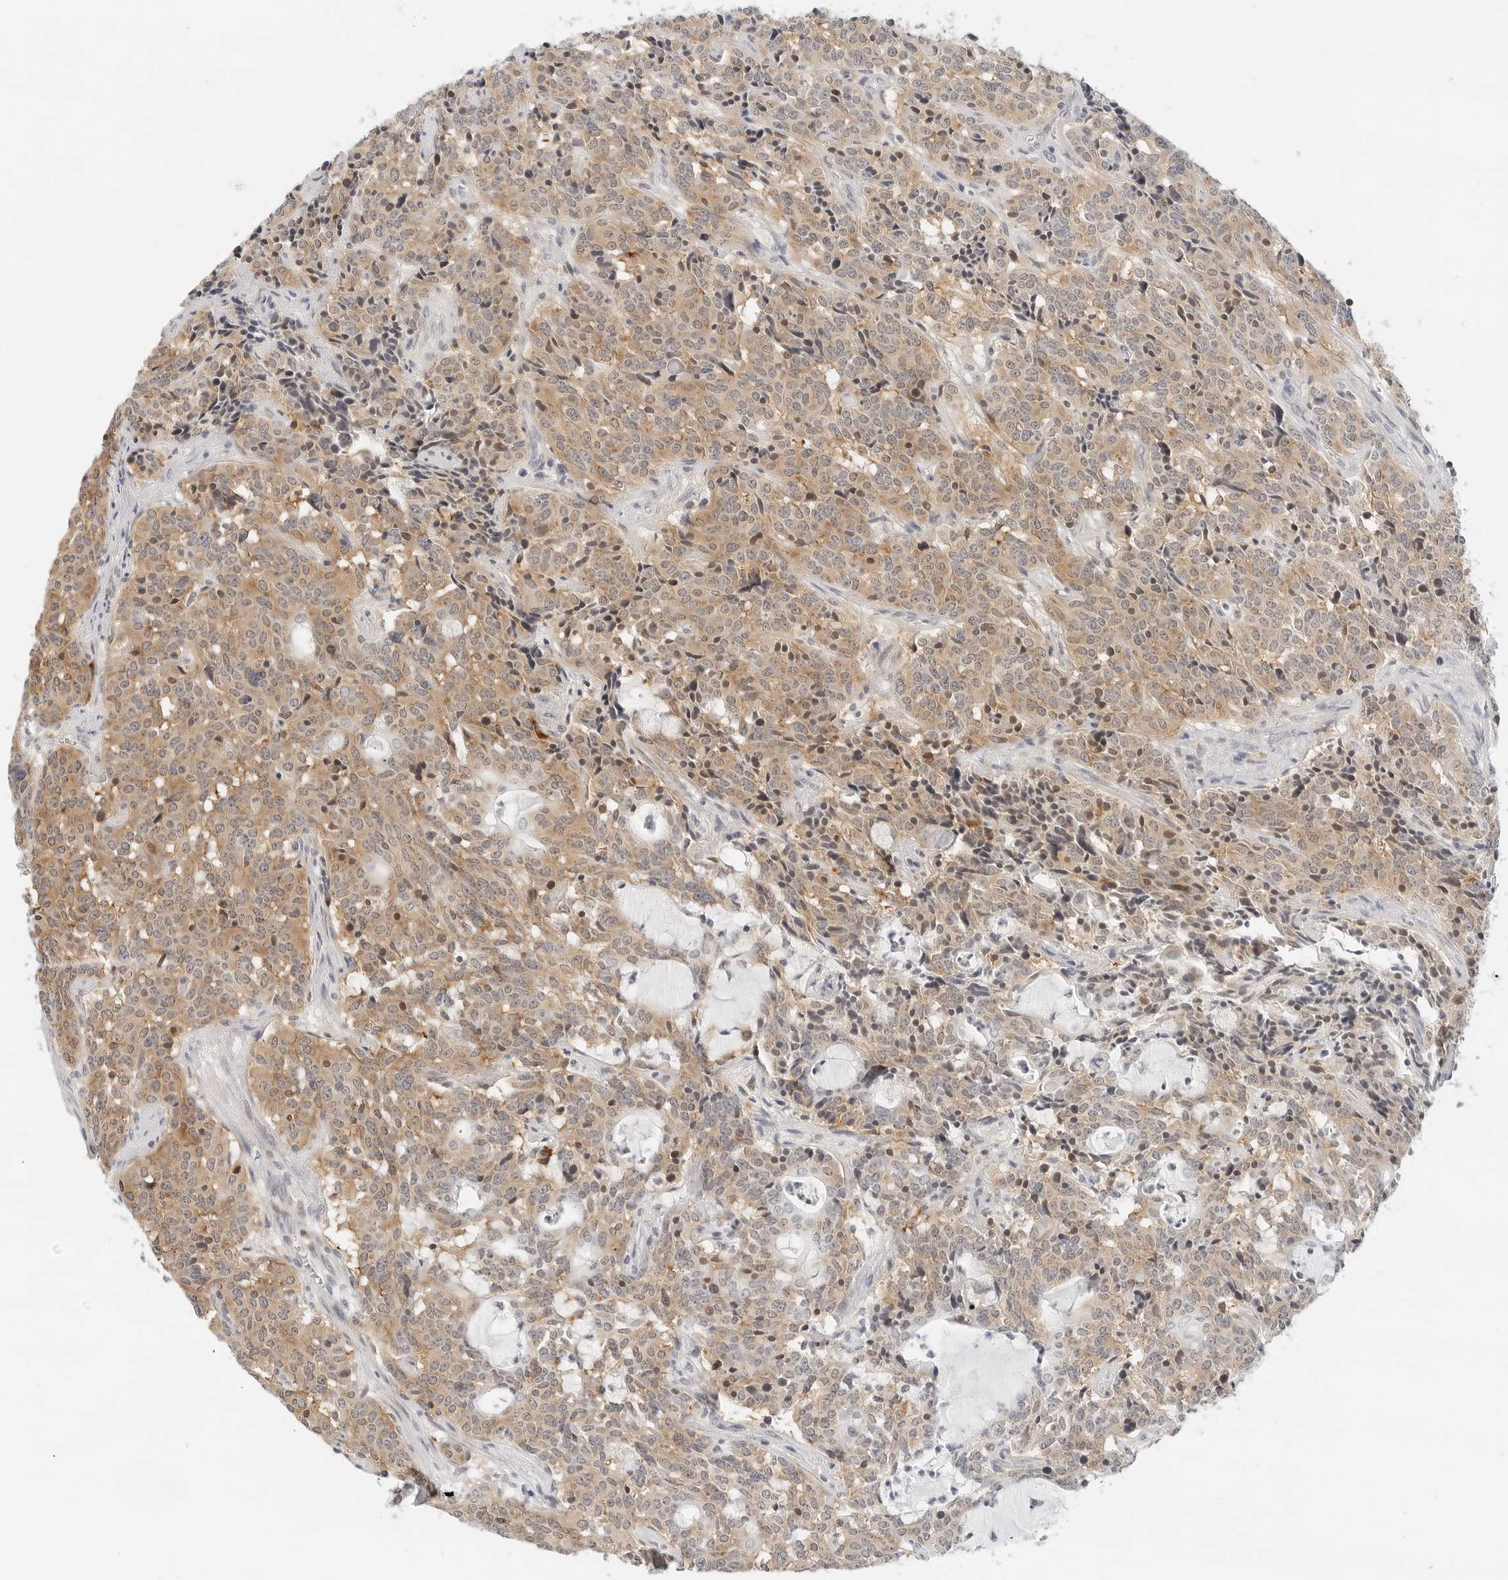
{"staining": {"intensity": "moderate", "quantity": "25%-75%", "location": "cytoplasmic/membranous"}, "tissue": "carcinoid", "cell_type": "Tumor cells", "image_type": "cancer", "snomed": [{"axis": "morphology", "description": "Carcinoid, malignant, NOS"}, {"axis": "topography", "description": "Lung"}], "caption": "Carcinoid stained with DAB immunohistochemistry (IHC) reveals medium levels of moderate cytoplasmic/membranous positivity in about 25%-75% of tumor cells. The staining is performed using DAB (3,3'-diaminobenzidine) brown chromogen to label protein expression. The nuclei are counter-stained blue using hematoxylin.", "gene": "PARP10", "patient": {"sex": "female", "age": 46}}